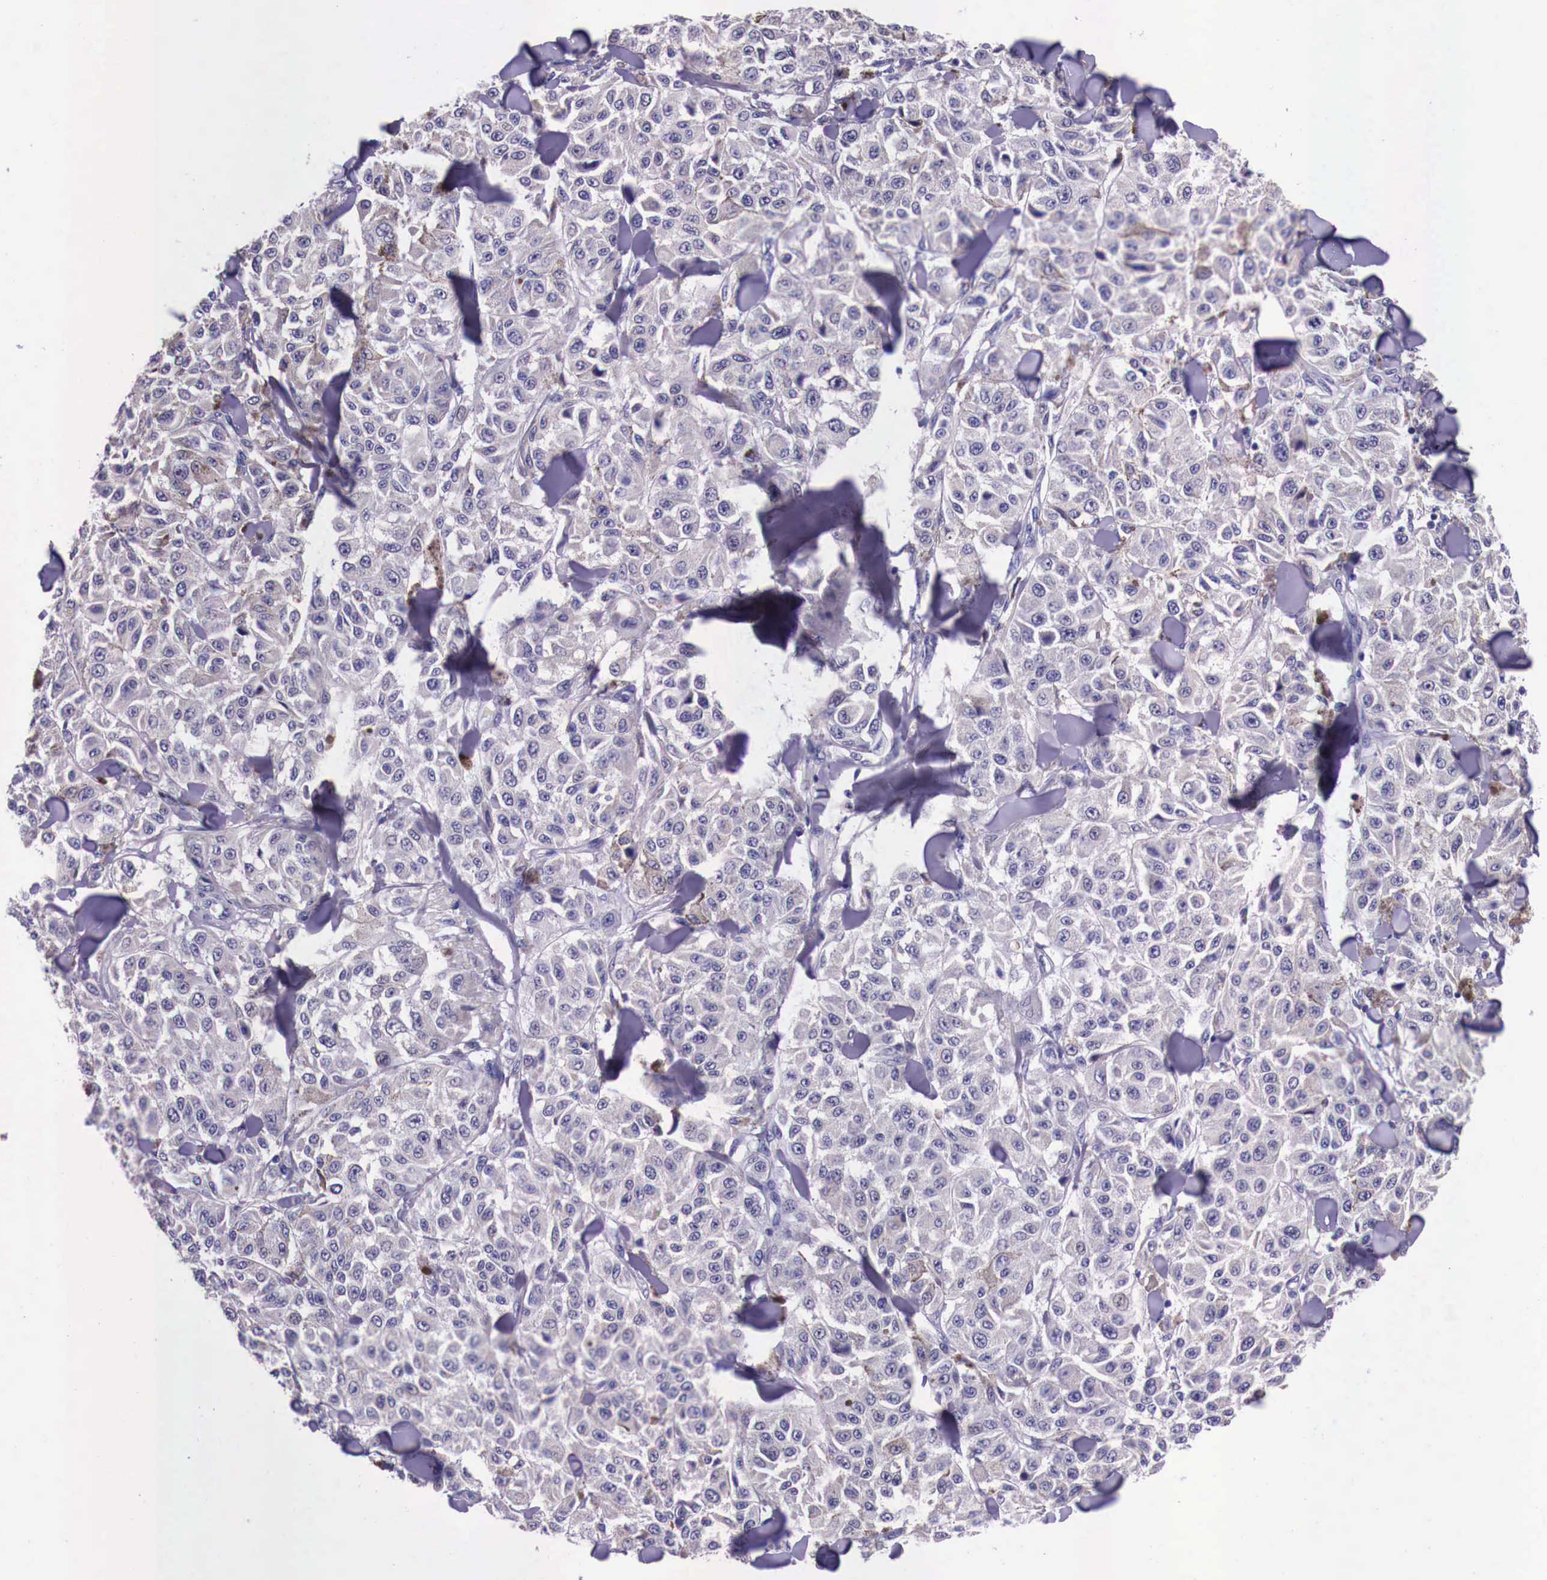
{"staining": {"intensity": "weak", "quantity": "25%-75%", "location": "cytoplasmic/membranous"}, "tissue": "melanoma", "cell_type": "Tumor cells", "image_type": "cancer", "snomed": [{"axis": "morphology", "description": "Malignant melanoma, NOS"}, {"axis": "topography", "description": "Skin"}], "caption": "Brown immunohistochemical staining in malignant melanoma displays weak cytoplasmic/membranous expression in approximately 25%-75% of tumor cells. (Stains: DAB (3,3'-diaminobenzidine) in brown, nuclei in blue, Microscopy: brightfield microscopy at high magnification).", "gene": "GRIPAP1", "patient": {"sex": "female", "age": 64}}